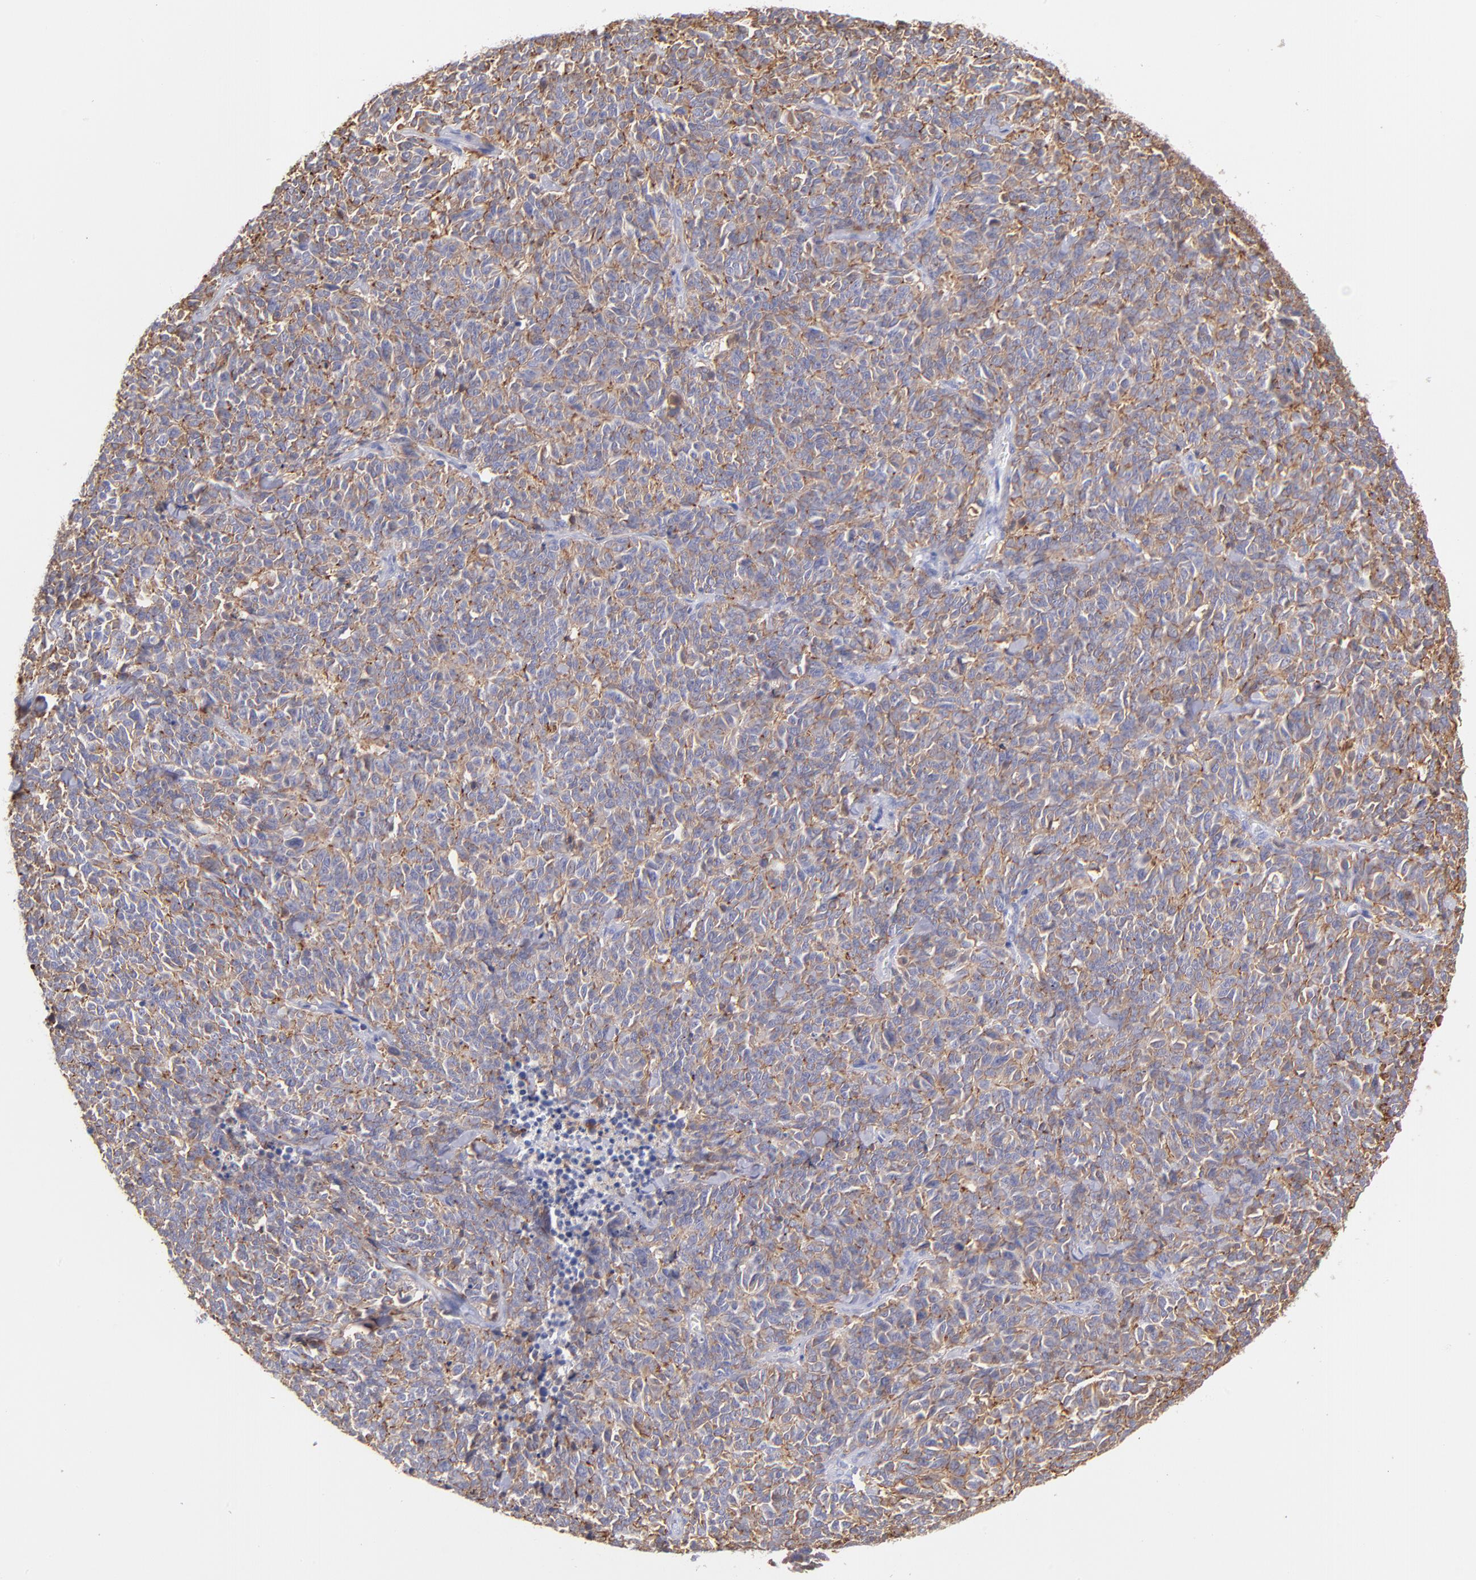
{"staining": {"intensity": "weak", "quantity": ">75%", "location": "cytoplasmic/membranous"}, "tissue": "lung cancer", "cell_type": "Tumor cells", "image_type": "cancer", "snomed": [{"axis": "morphology", "description": "Neoplasm, malignant, NOS"}, {"axis": "topography", "description": "Lung"}], "caption": "Immunohistochemical staining of human lung cancer shows low levels of weak cytoplasmic/membranous protein positivity in approximately >75% of tumor cells. (DAB (3,3'-diaminobenzidine) = brown stain, brightfield microscopy at high magnification).", "gene": "PRKCA", "patient": {"sex": "female", "age": 58}}